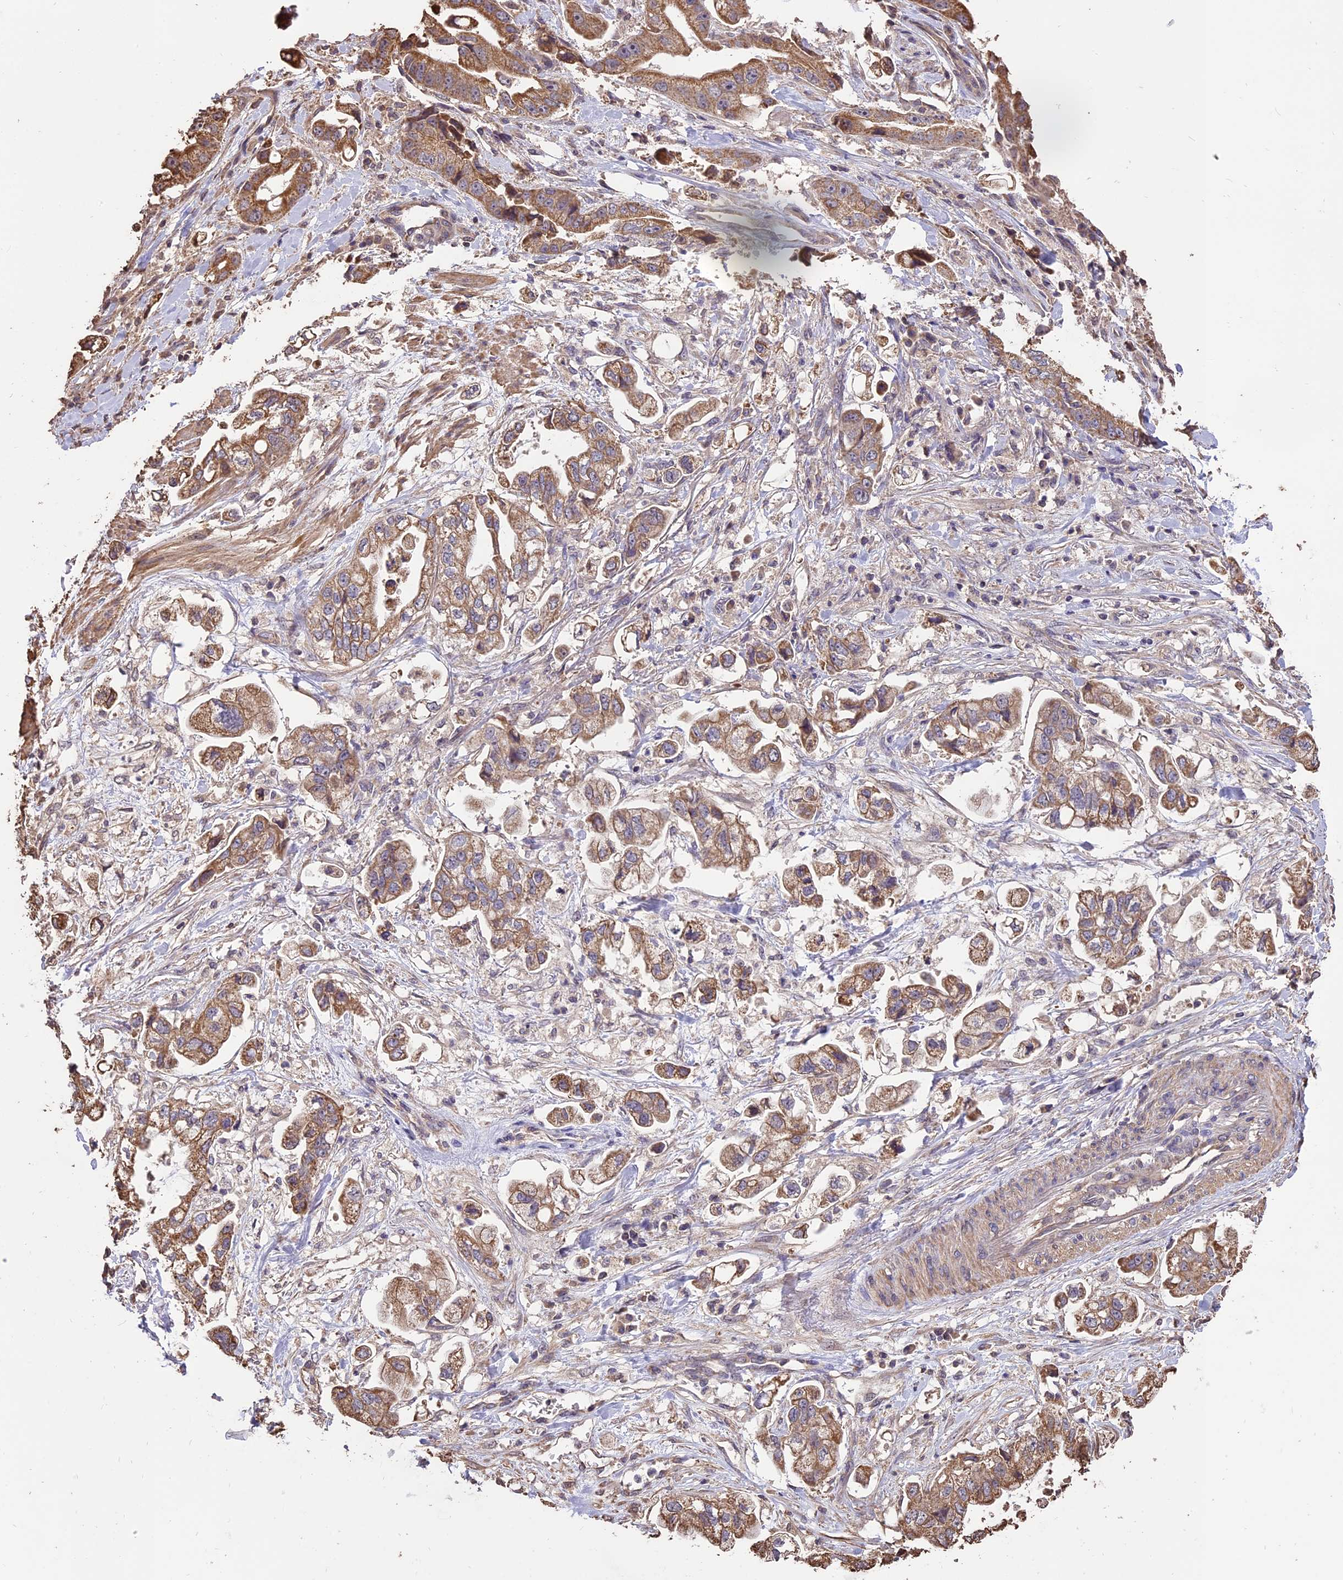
{"staining": {"intensity": "moderate", "quantity": ">75%", "location": "cytoplasmic/membranous"}, "tissue": "stomach cancer", "cell_type": "Tumor cells", "image_type": "cancer", "snomed": [{"axis": "morphology", "description": "Adenocarcinoma, NOS"}, {"axis": "topography", "description": "Stomach"}], "caption": "High-power microscopy captured an immunohistochemistry (IHC) photomicrograph of adenocarcinoma (stomach), revealing moderate cytoplasmic/membranous positivity in about >75% of tumor cells.", "gene": "PGPEP1L", "patient": {"sex": "male", "age": 62}}